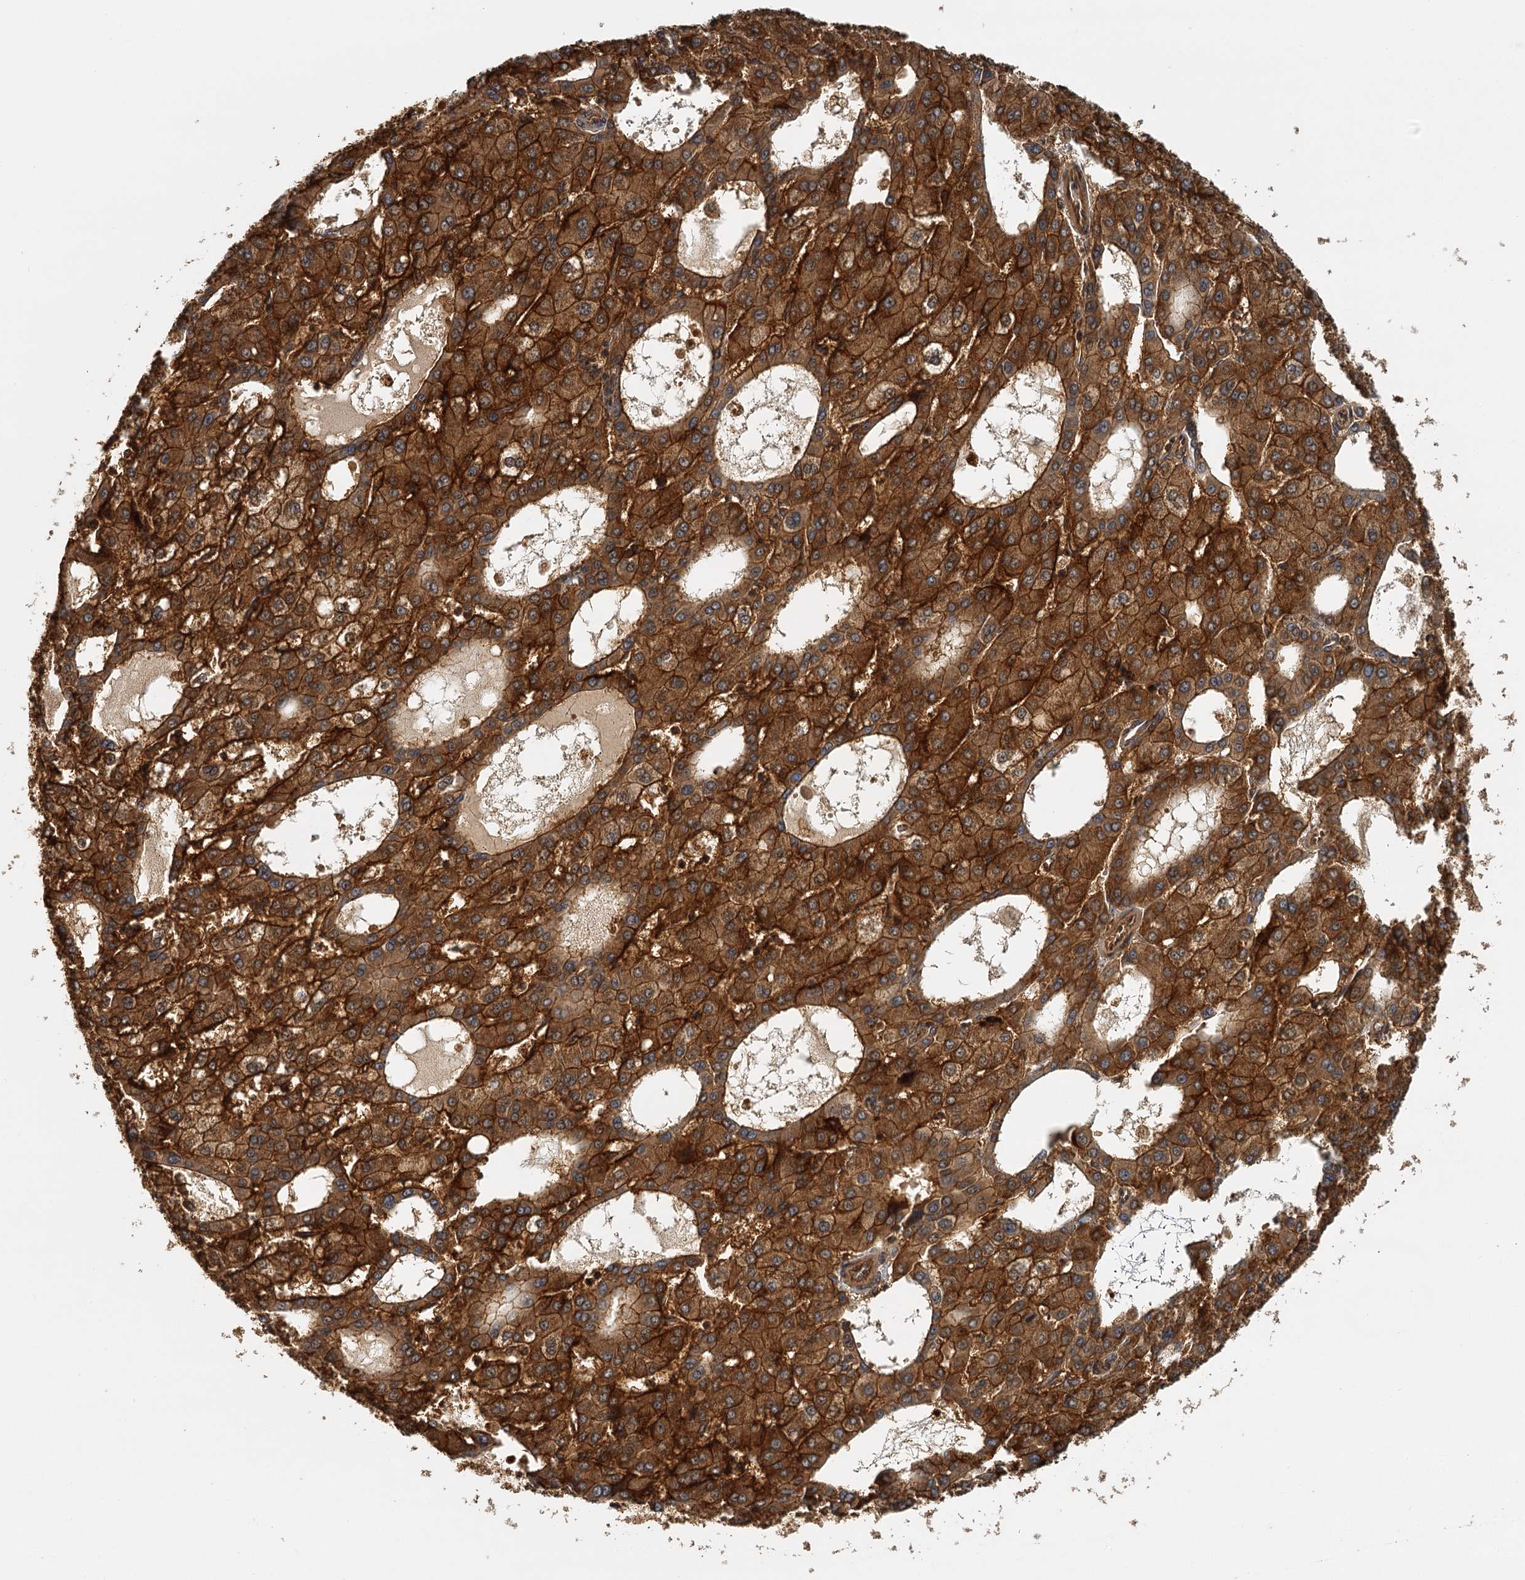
{"staining": {"intensity": "strong", "quantity": ">75%", "location": "cytoplasmic/membranous"}, "tissue": "liver cancer", "cell_type": "Tumor cells", "image_type": "cancer", "snomed": [{"axis": "morphology", "description": "Carcinoma, Hepatocellular, NOS"}, {"axis": "topography", "description": "Liver"}], "caption": "Immunohistochemical staining of human liver hepatocellular carcinoma displays strong cytoplasmic/membranous protein expression in about >75% of tumor cells.", "gene": "ZNF549", "patient": {"sex": "male", "age": 47}}